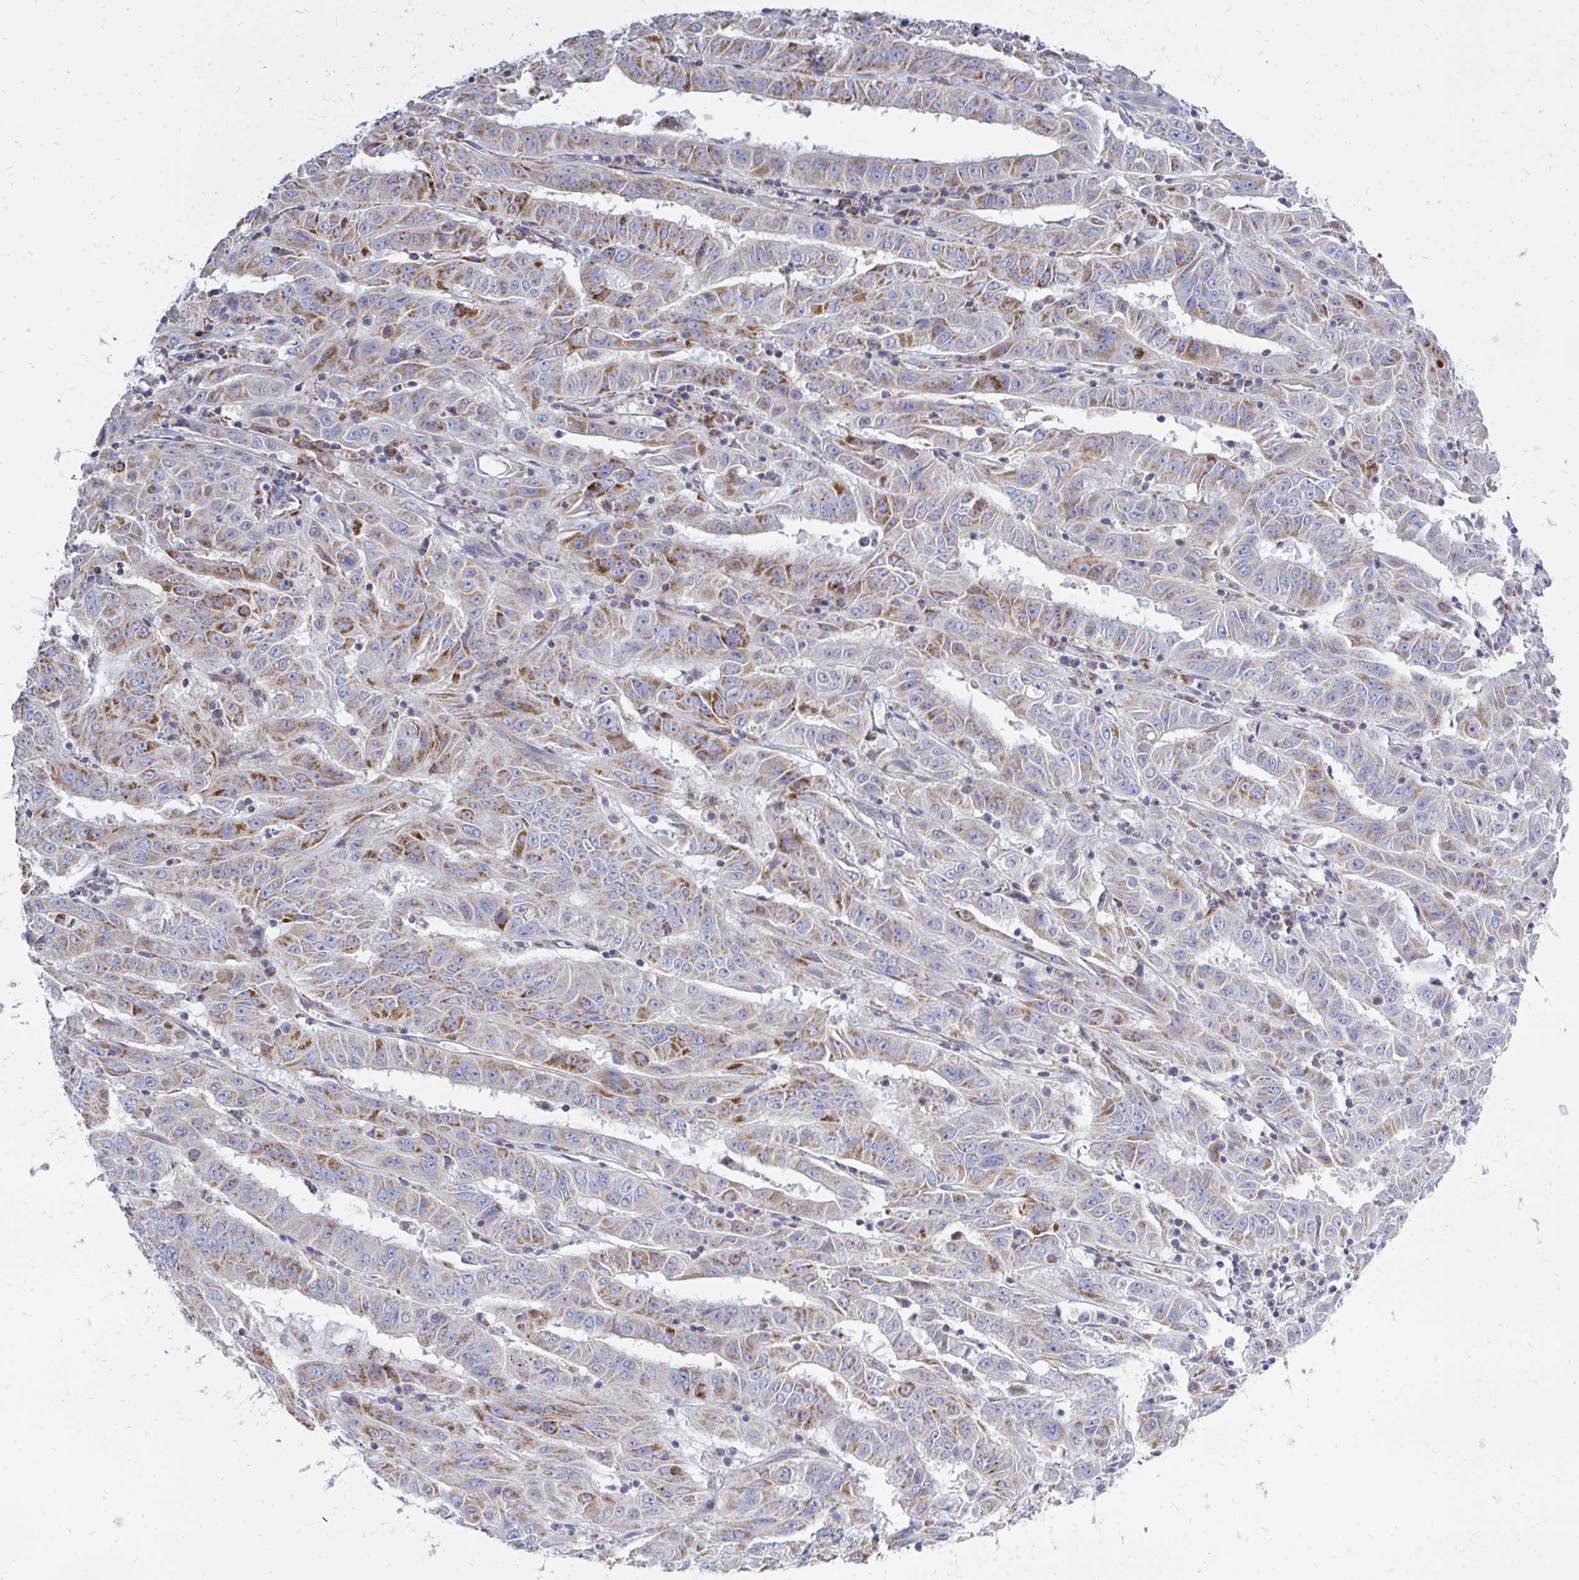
{"staining": {"intensity": "moderate", "quantity": "25%-75%", "location": "cytoplasmic/membranous"}, "tissue": "pancreatic cancer", "cell_type": "Tumor cells", "image_type": "cancer", "snomed": [{"axis": "morphology", "description": "Adenocarcinoma, NOS"}, {"axis": "topography", "description": "Pancreas"}], "caption": "Adenocarcinoma (pancreatic) stained with DAB (3,3'-diaminobenzidine) immunohistochemistry (IHC) displays medium levels of moderate cytoplasmic/membranous expression in about 25%-75% of tumor cells. The staining was performed using DAB (3,3'-diaminobenzidine) to visualize the protein expression in brown, while the nuclei were stained in blue with hematoxylin (Magnification: 20x).", "gene": "OR10R2", "patient": {"sex": "male", "age": 63}}